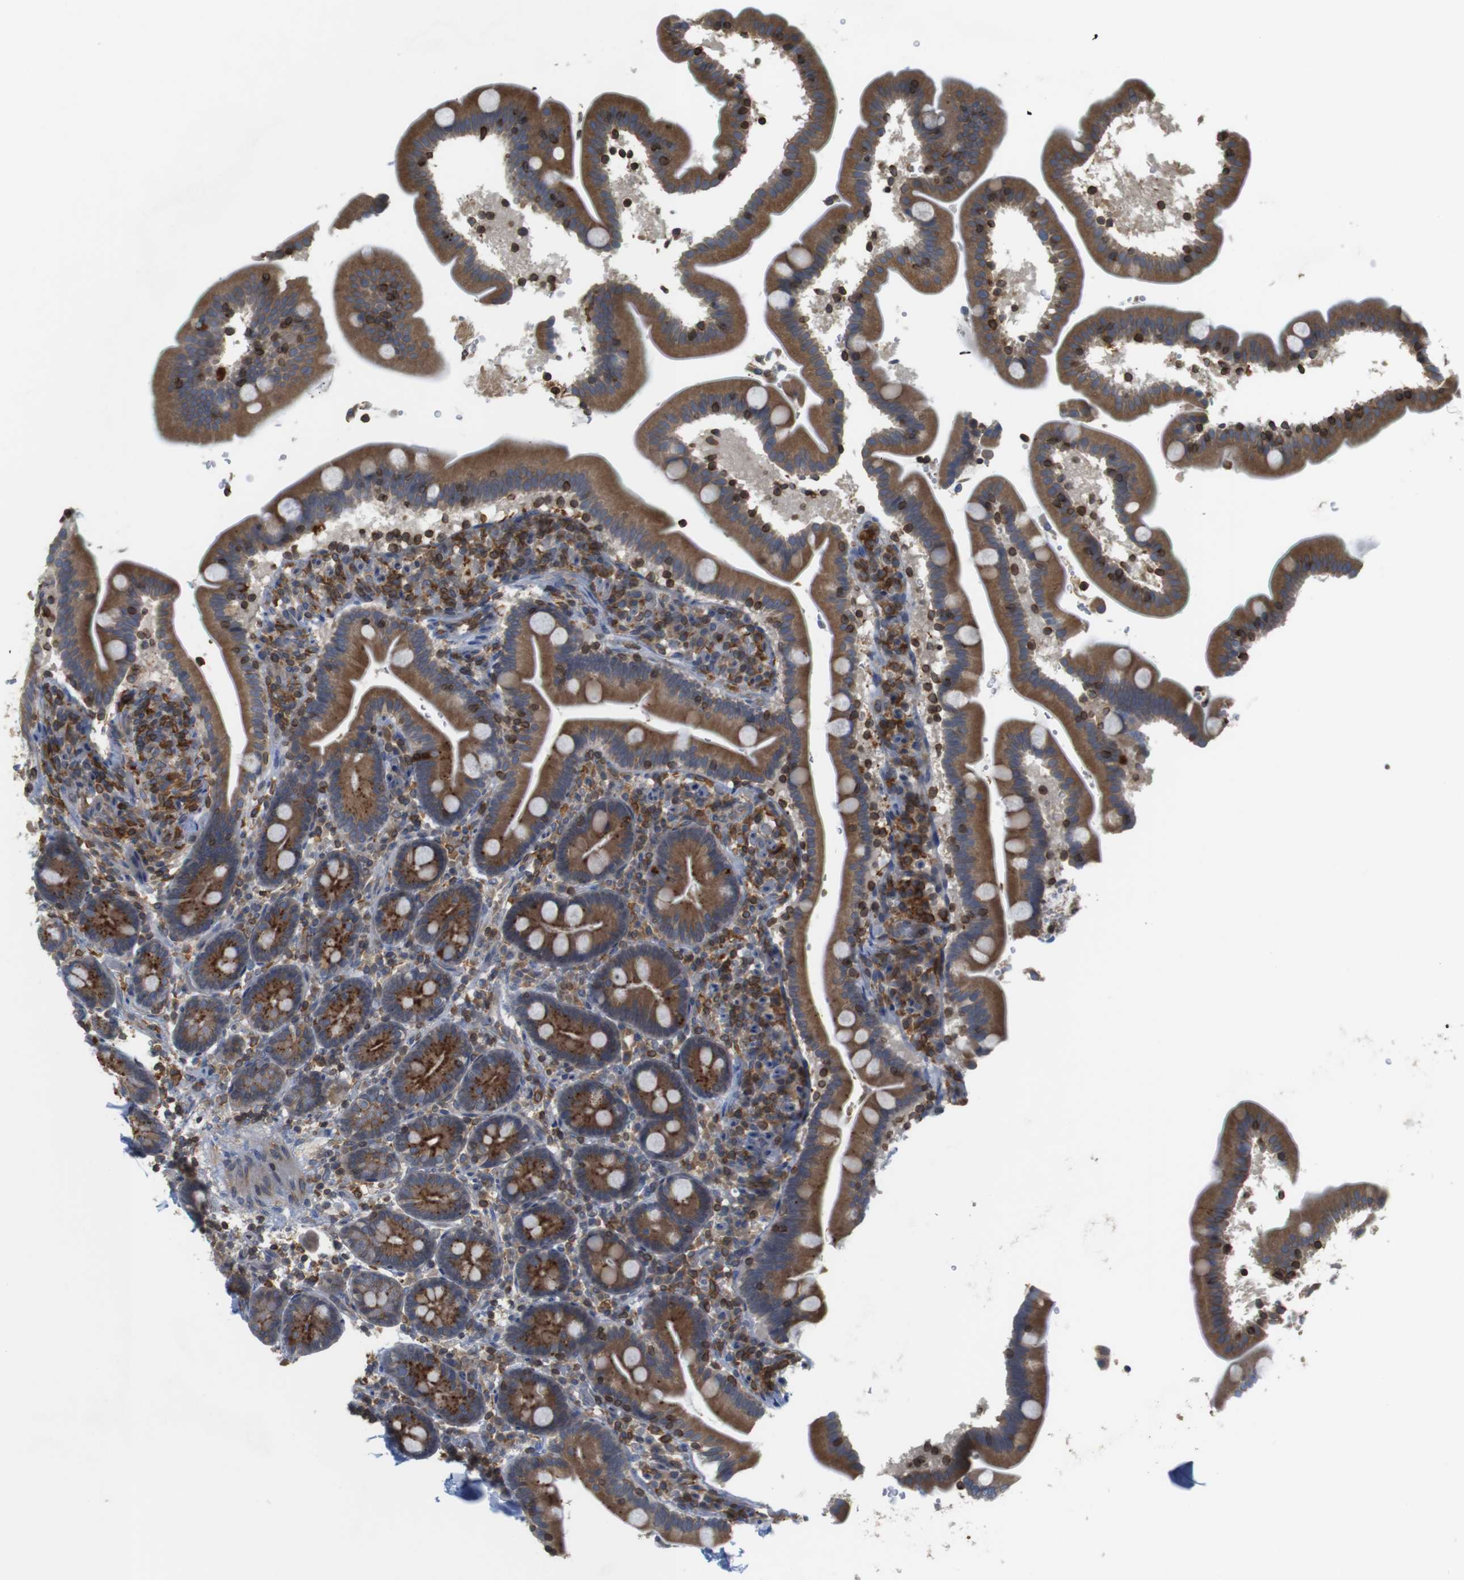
{"staining": {"intensity": "strong", "quantity": ">75%", "location": "cytoplasmic/membranous"}, "tissue": "duodenum", "cell_type": "Glandular cells", "image_type": "normal", "snomed": [{"axis": "morphology", "description": "Normal tissue, NOS"}, {"axis": "topography", "description": "Duodenum"}], "caption": "This histopathology image exhibits normal duodenum stained with immunohistochemistry (IHC) to label a protein in brown. The cytoplasmic/membranous of glandular cells show strong positivity for the protein. Nuclei are counter-stained blue.", "gene": "ARL6IP5", "patient": {"sex": "male", "age": 54}}